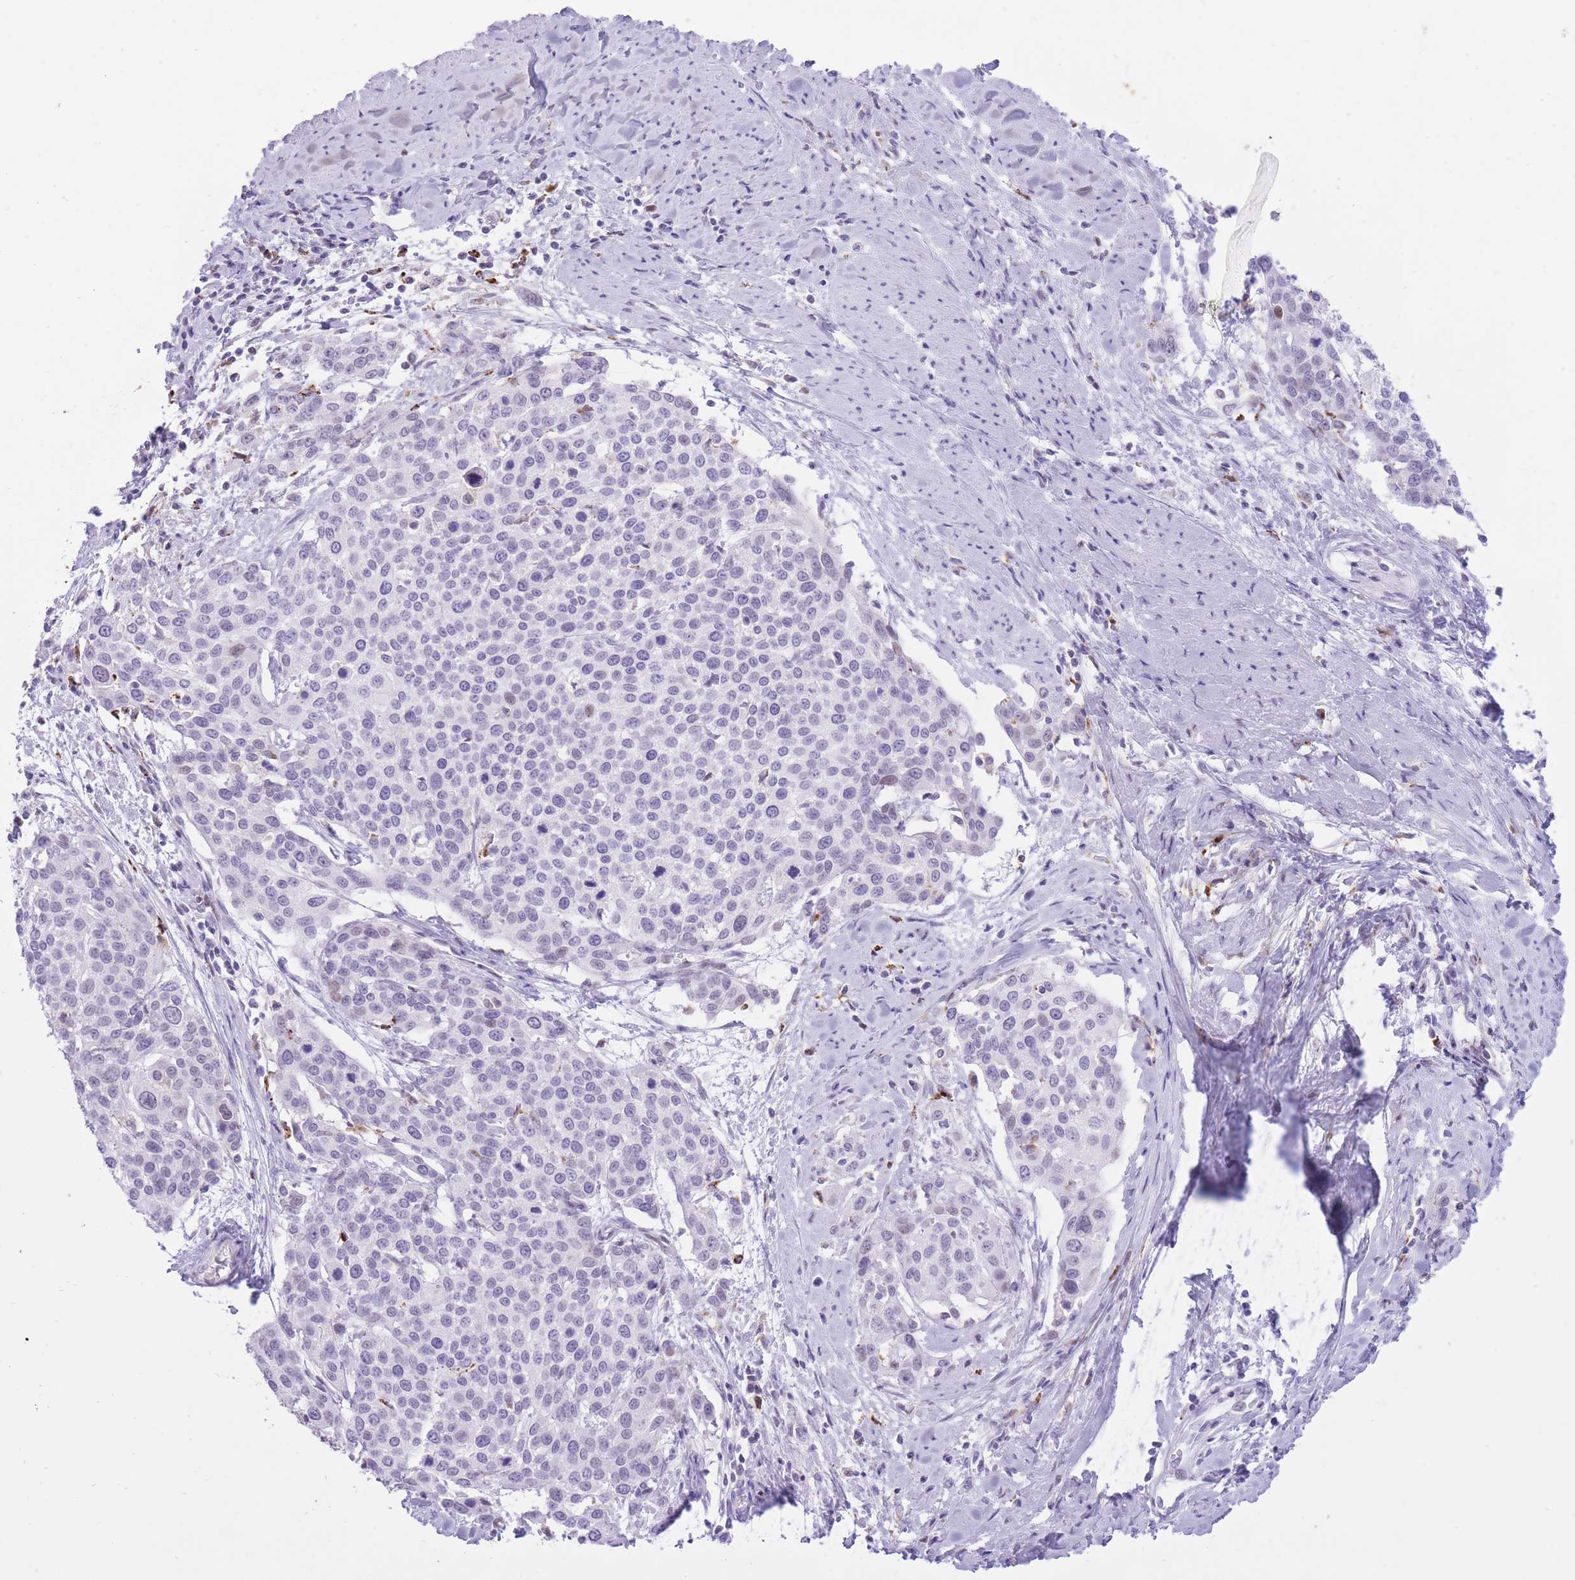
{"staining": {"intensity": "weak", "quantity": "<25%", "location": "nuclear"}, "tissue": "cervical cancer", "cell_type": "Tumor cells", "image_type": "cancer", "snomed": [{"axis": "morphology", "description": "Squamous cell carcinoma, NOS"}, {"axis": "topography", "description": "Cervix"}], "caption": "DAB (3,3'-diaminobenzidine) immunohistochemical staining of human squamous cell carcinoma (cervical) displays no significant expression in tumor cells.", "gene": "MEIS3", "patient": {"sex": "female", "age": 44}}